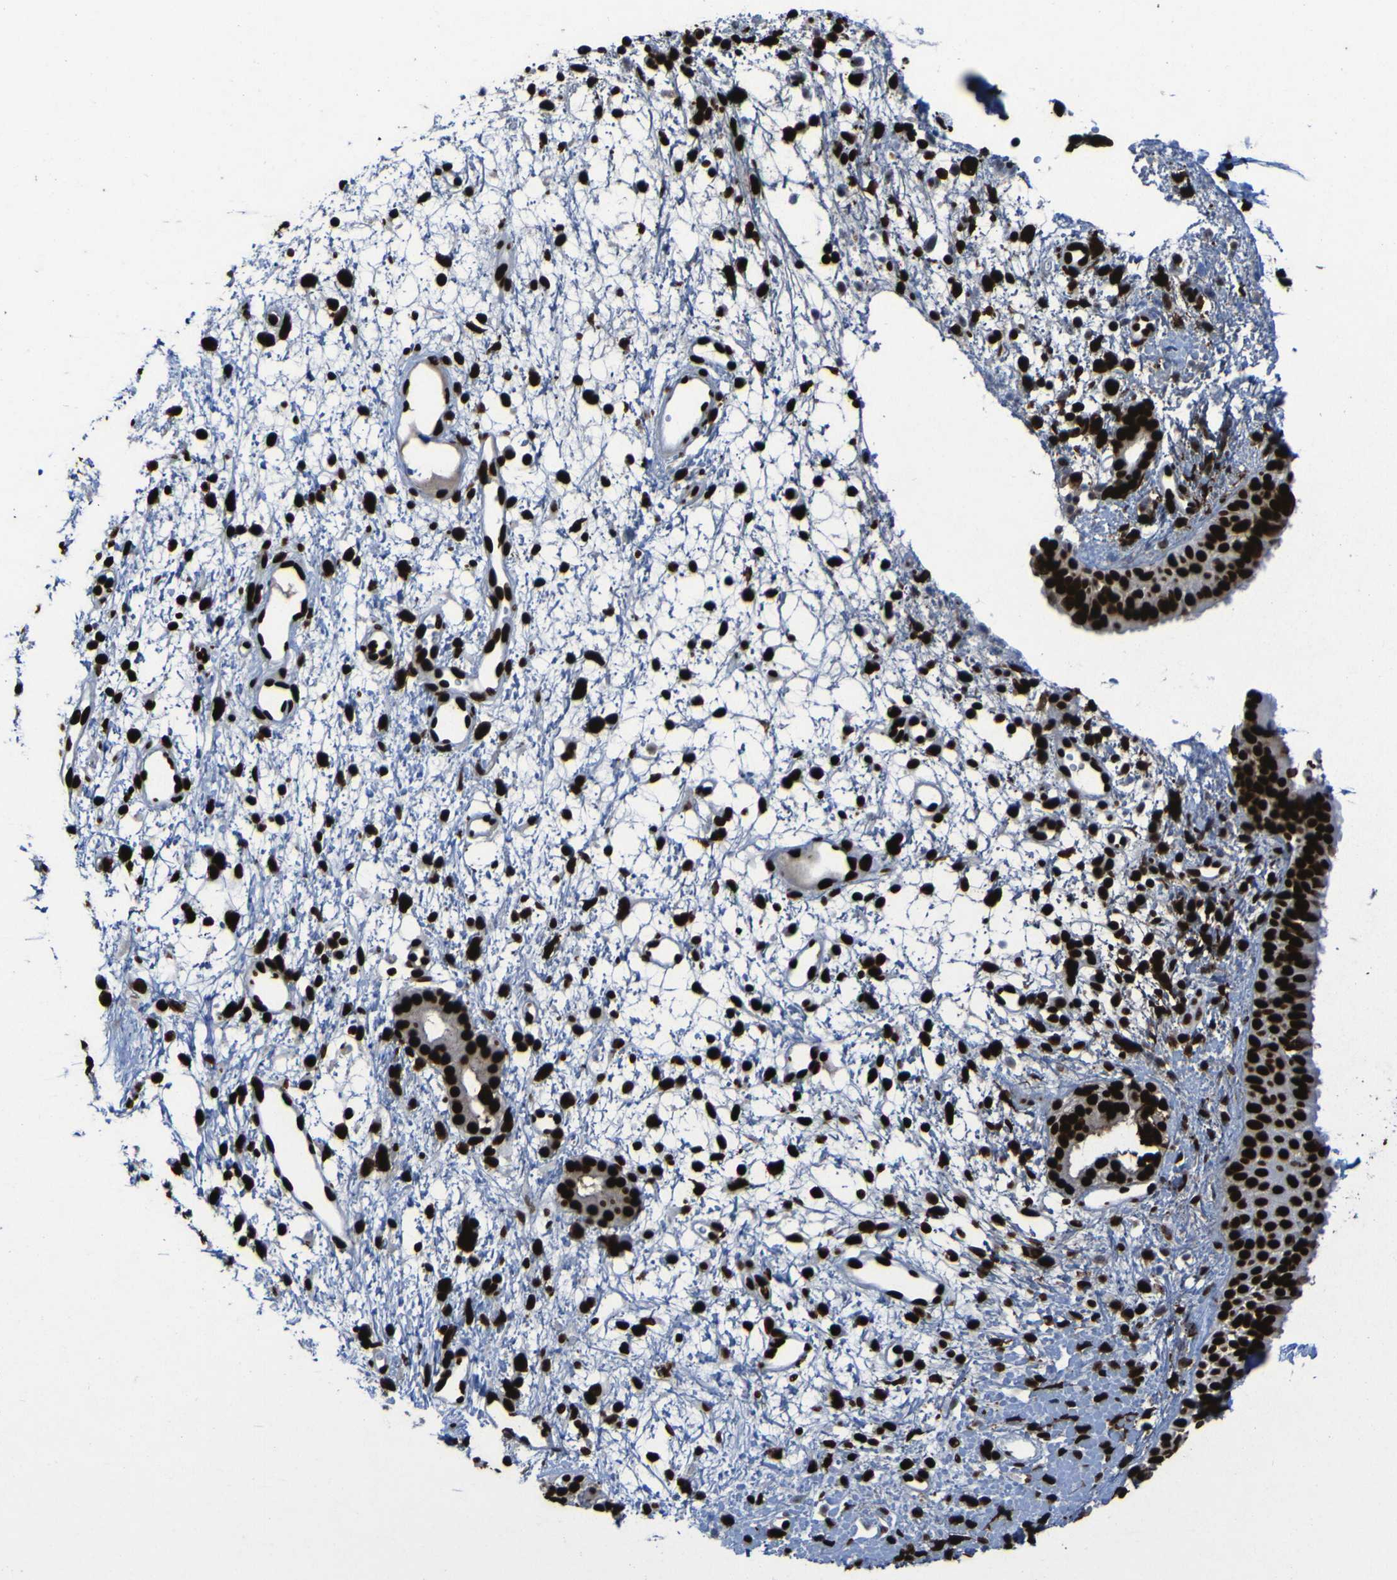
{"staining": {"intensity": "strong", "quantity": ">75%", "location": "nuclear"}, "tissue": "nasopharynx", "cell_type": "Respiratory epithelial cells", "image_type": "normal", "snomed": [{"axis": "morphology", "description": "Normal tissue, NOS"}, {"axis": "topography", "description": "Nasopharynx"}], "caption": "Nasopharynx stained for a protein demonstrates strong nuclear positivity in respiratory epithelial cells. (Brightfield microscopy of DAB IHC at high magnification).", "gene": "NPM1", "patient": {"sex": "male", "age": 22}}